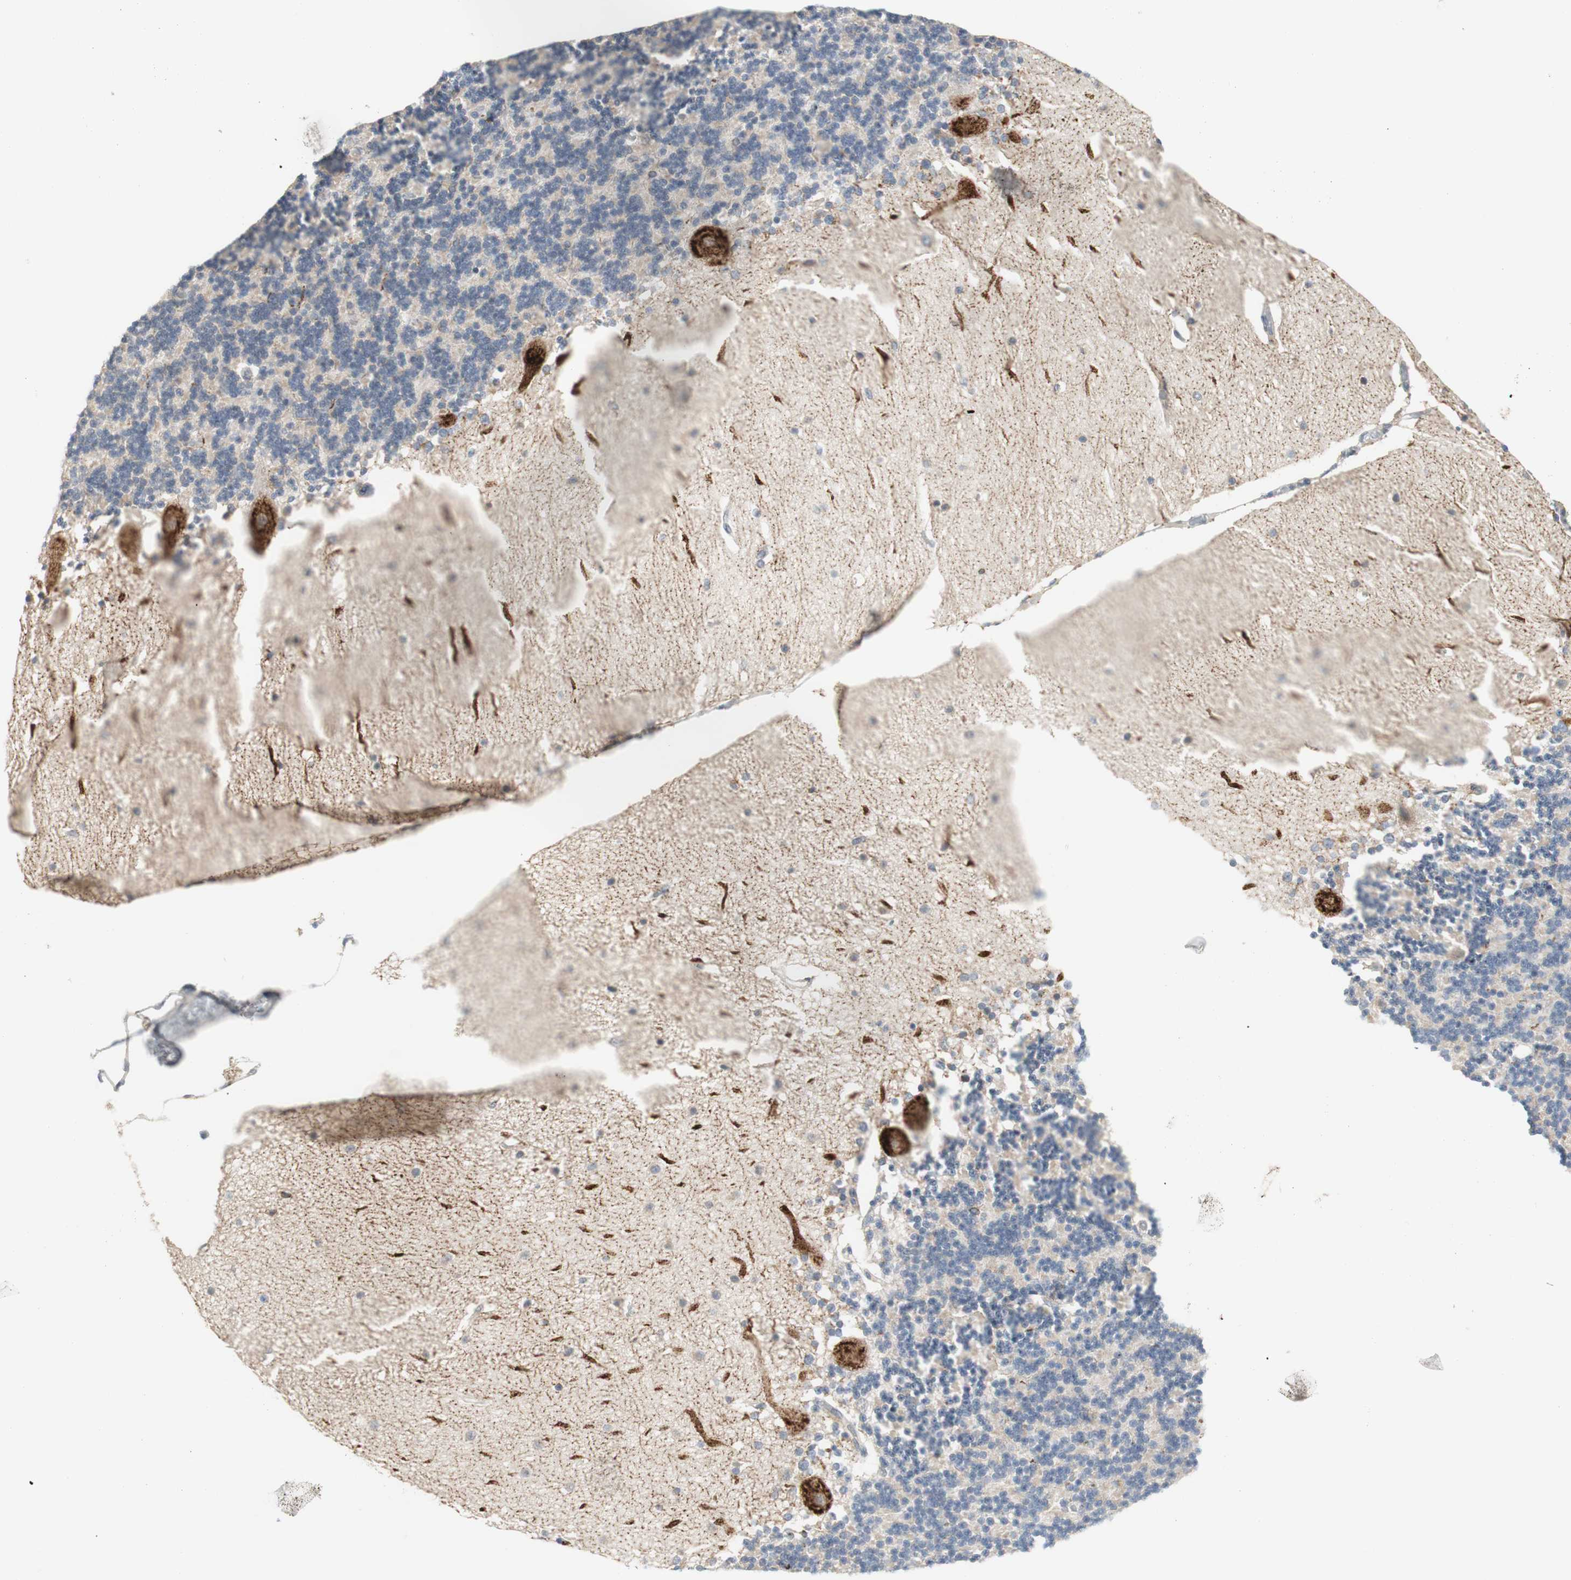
{"staining": {"intensity": "weak", "quantity": "<25%", "location": "cytoplasmic/membranous"}, "tissue": "cerebellum", "cell_type": "Cells in granular layer", "image_type": "normal", "snomed": [{"axis": "morphology", "description": "Normal tissue, NOS"}, {"axis": "topography", "description": "Cerebellum"}], "caption": "Cerebellum stained for a protein using IHC reveals no positivity cells in granular layer.", "gene": "GAPT", "patient": {"sex": "female", "age": 54}}